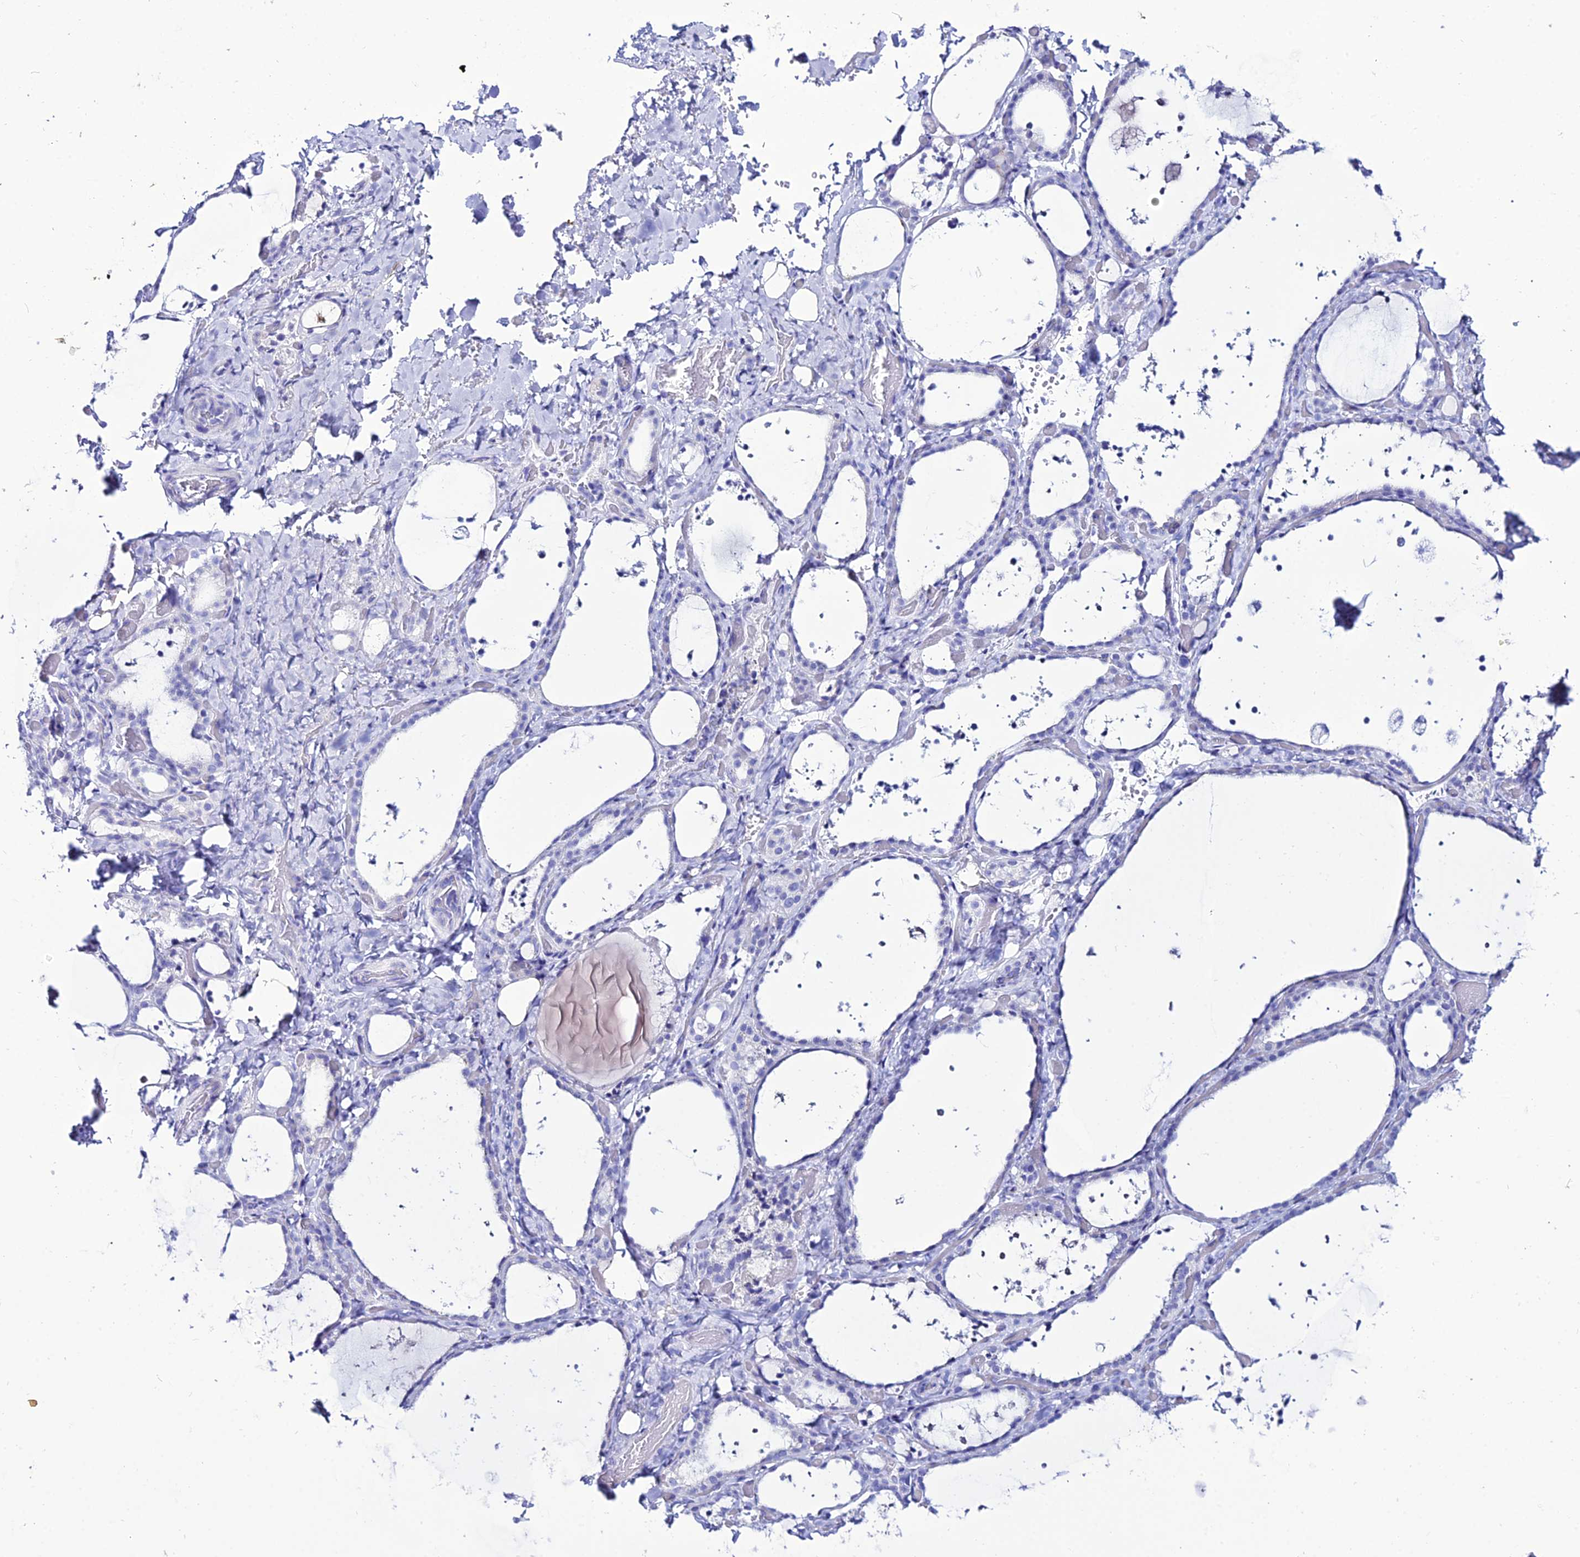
{"staining": {"intensity": "negative", "quantity": "none", "location": "none"}, "tissue": "thyroid gland", "cell_type": "Glandular cells", "image_type": "normal", "snomed": [{"axis": "morphology", "description": "Normal tissue, NOS"}, {"axis": "topography", "description": "Thyroid gland"}], "caption": "Protein analysis of unremarkable thyroid gland displays no significant staining in glandular cells.", "gene": "OR4D5", "patient": {"sex": "female", "age": 44}}